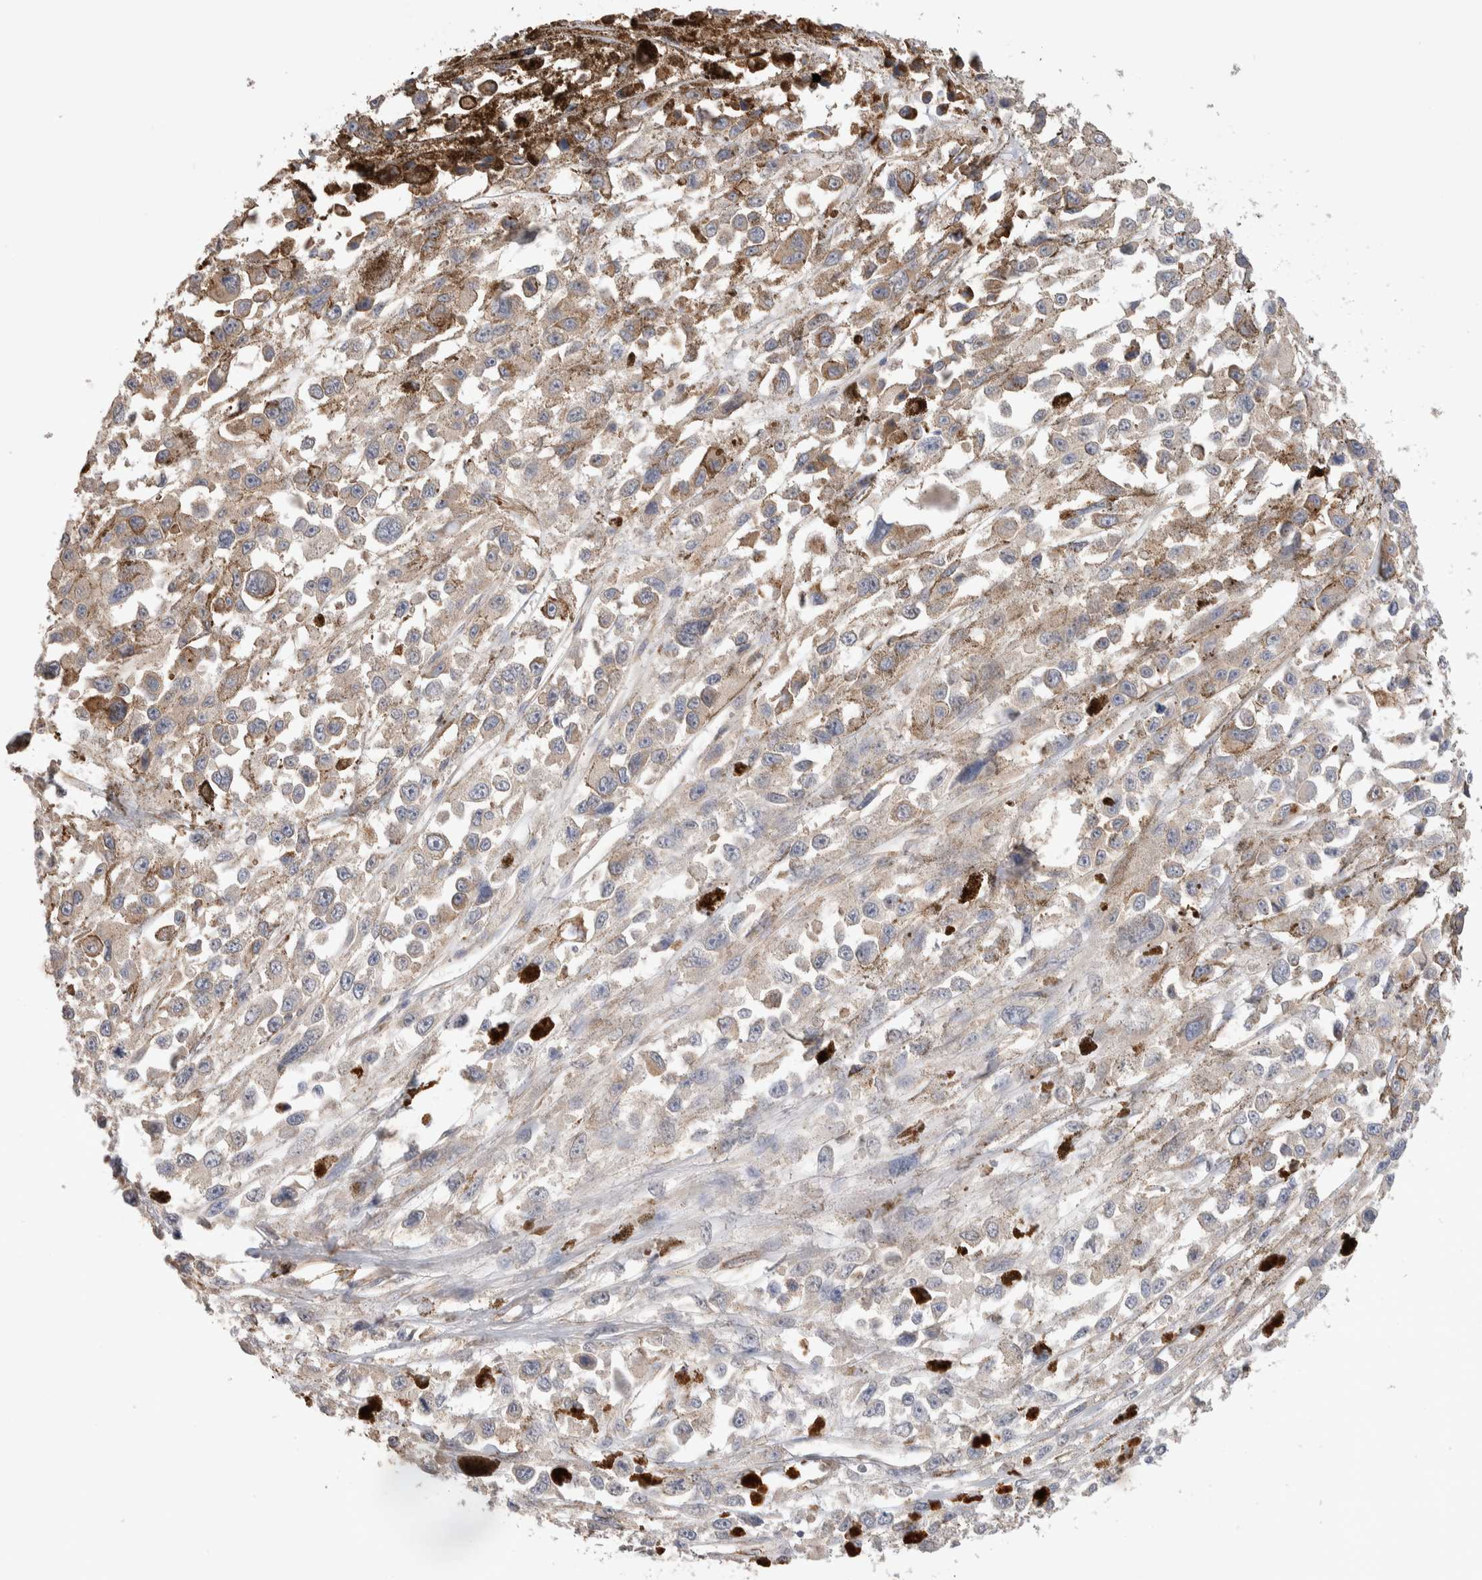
{"staining": {"intensity": "weak", "quantity": "<25%", "location": "cytoplasmic/membranous"}, "tissue": "melanoma", "cell_type": "Tumor cells", "image_type": "cancer", "snomed": [{"axis": "morphology", "description": "Malignant melanoma, Metastatic site"}, {"axis": "topography", "description": "Lymph node"}], "caption": "The histopathology image exhibits no significant expression in tumor cells of melanoma.", "gene": "DEPTOR", "patient": {"sex": "male", "age": 59}}